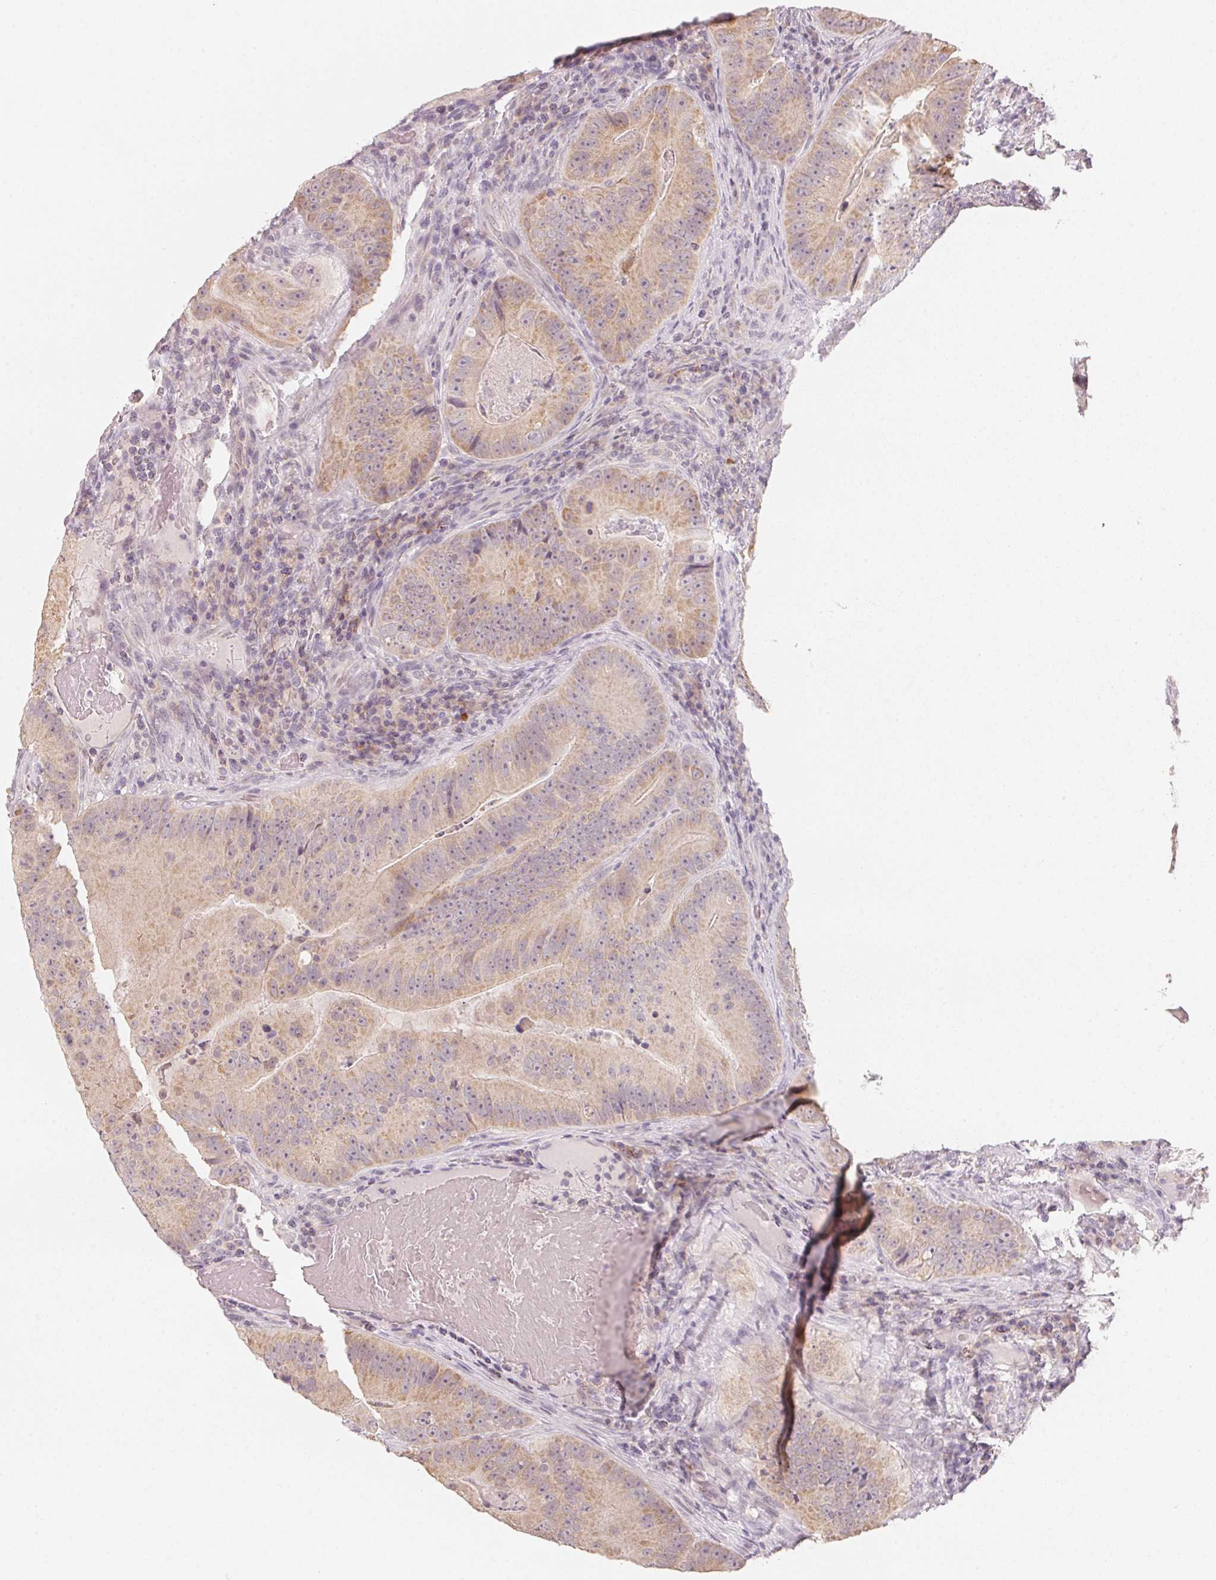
{"staining": {"intensity": "weak", "quantity": ">75%", "location": "cytoplasmic/membranous"}, "tissue": "colorectal cancer", "cell_type": "Tumor cells", "image_type": "cancer", "snomed": [{"axis": "morphology", "description": "Adenocarcinoma, NOS"}, {"axis": "topography", "description": "Colon"}], "caption": "Immunohistochemical staining of colorectal cancer (adenocarcinoma) reveals weak cytoplasmic/membranous protein positivity in approximately >75% of tumor cells.", "gene": "ANKRD31", "patient": {"sex": "female", "age": 86}}